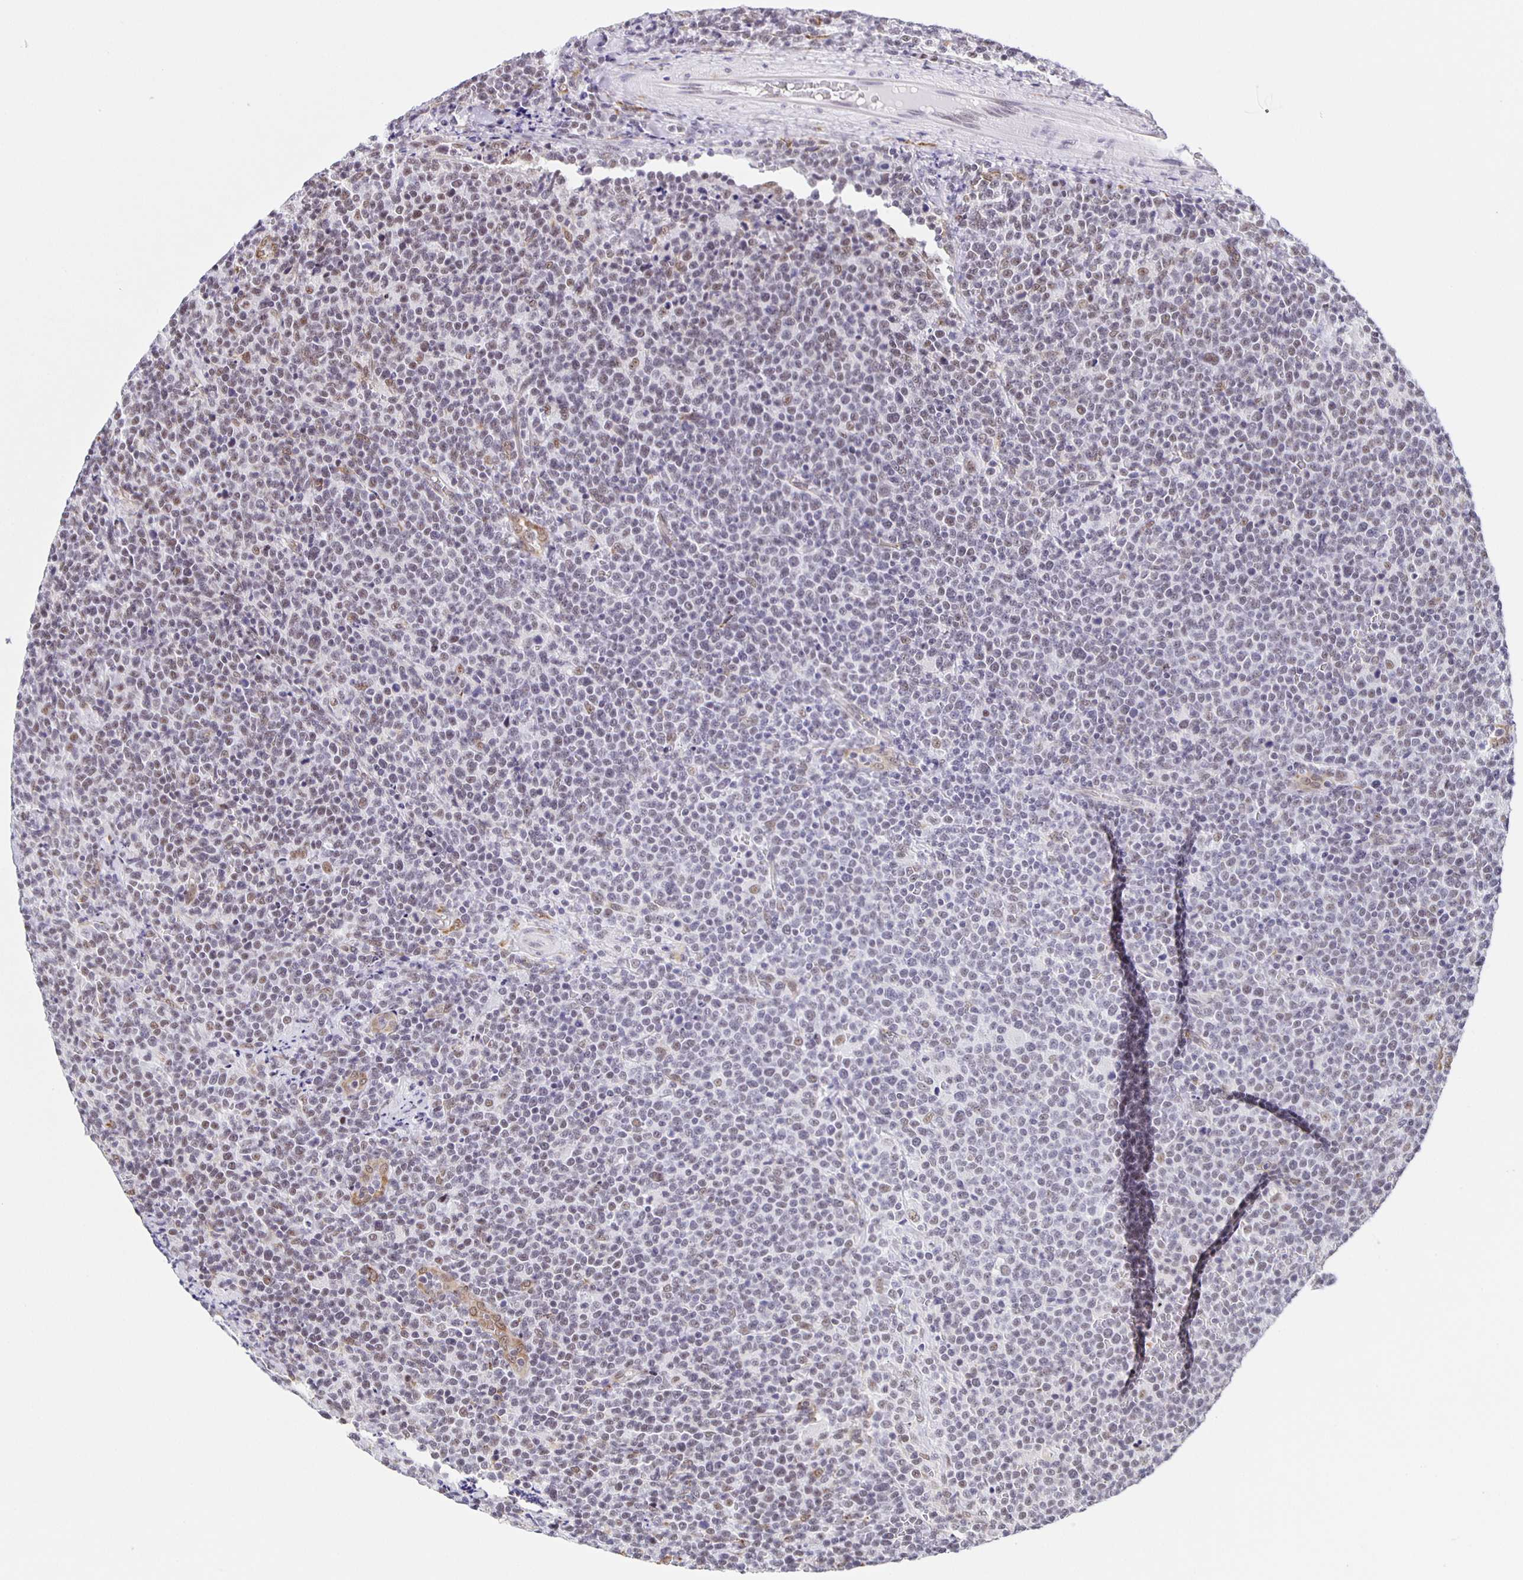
{"staining": {"intensity": "negative", "quantity": "none", "location": "none"}, "tissue": "lymphoma", "cell_type": "Tumor cells", "image_type": "cancer", "snomed": [{"axis": "morphology", "description": "Malignant lymphoma, non-Hodgkin's type, High grade"}, {"axis": "topography", "description": "Lymph node"}], "caption": "Photomicrograph shows no significant protein positivity in tumor cells of malignant lymphoma, non-Hodgkin's type (high-grade).", "gene": "ZRANB2", "patient": {"sex": "male", "age": 61}}